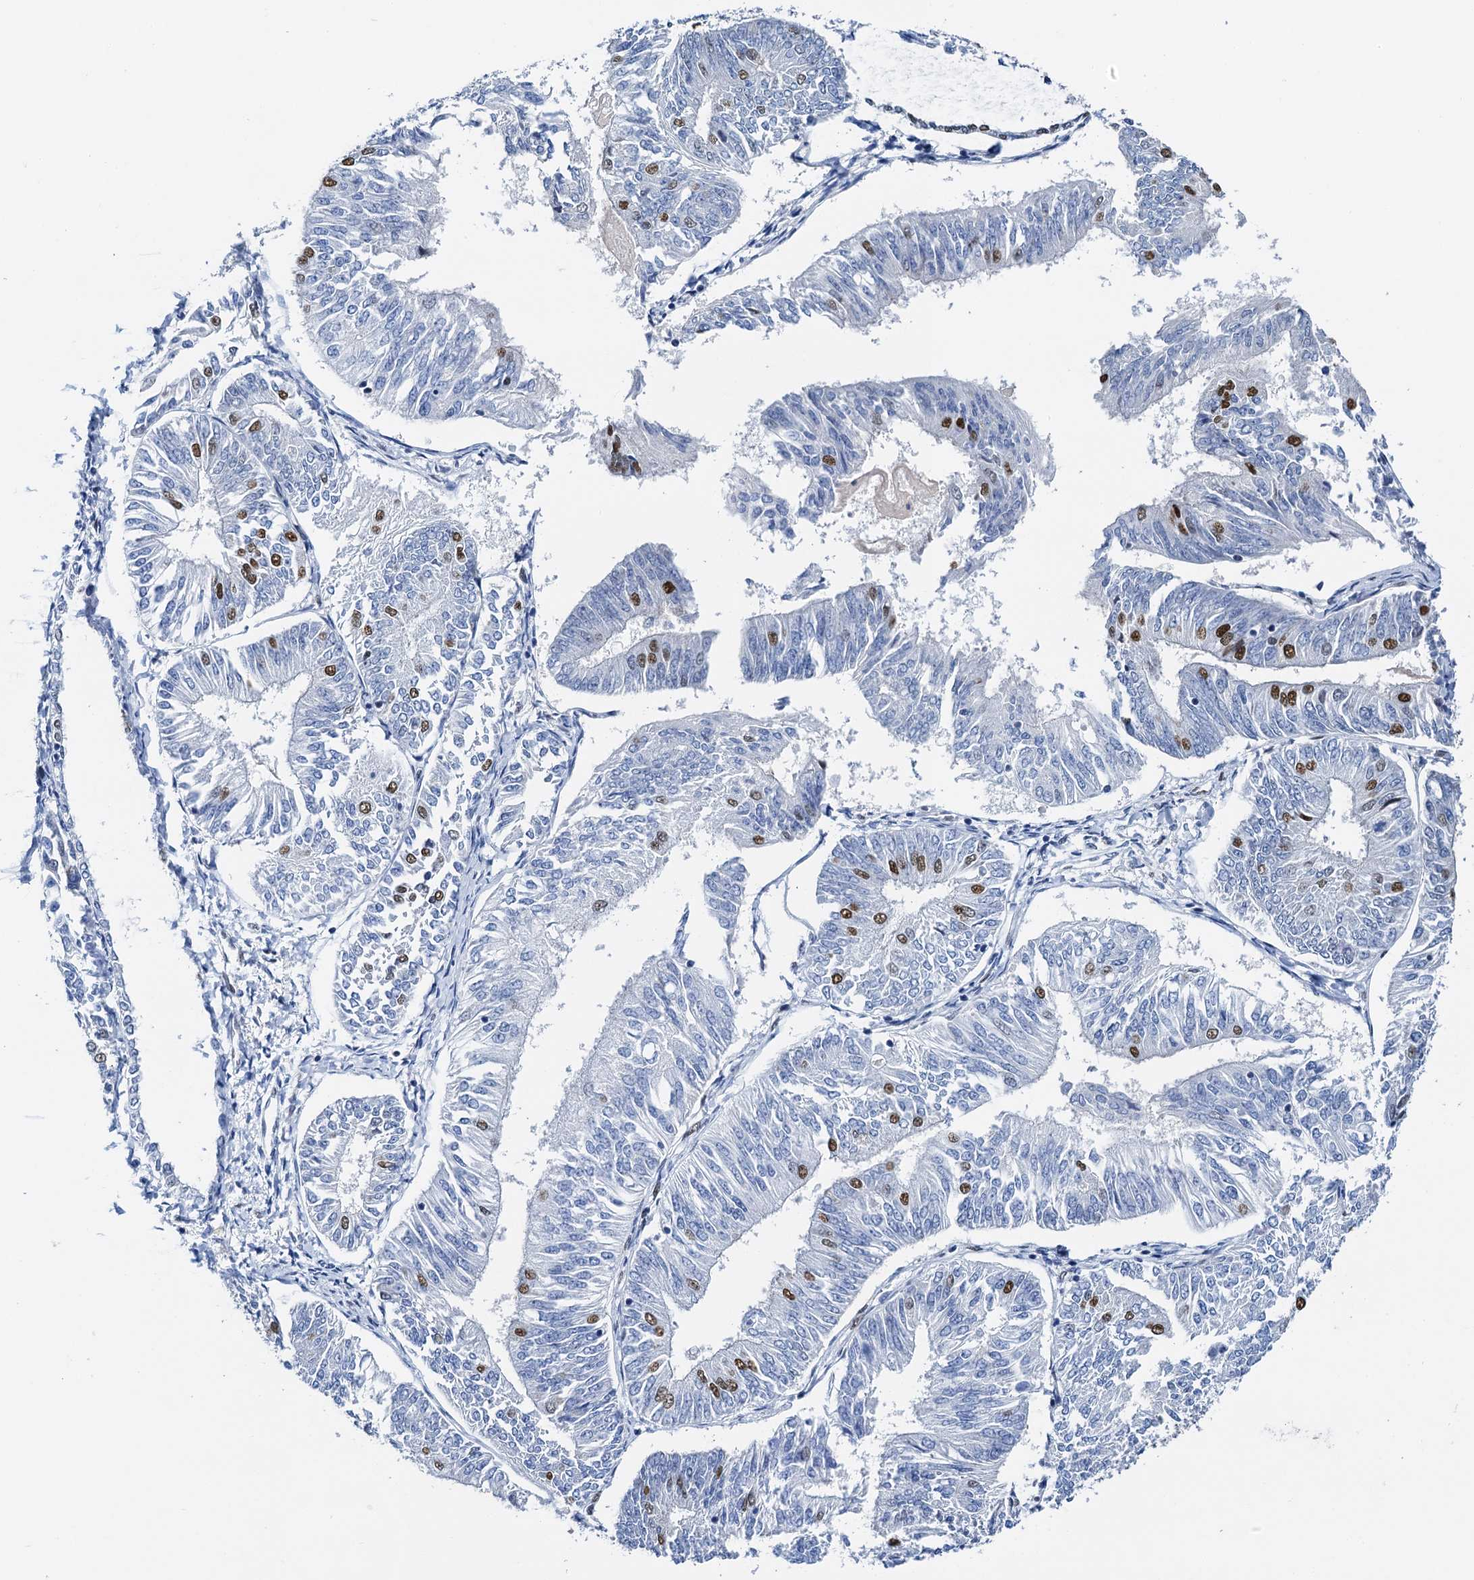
{"staining": {"intensity": "strong", "quantity": "<25%", "location": "nuclear"}, "tissue": "endometrial cancer", "cell_type": "Tumor cells", "image_type": "cancer", "snomed": [{"axis": "morphology", "description": "Adenocarcinoma, NOS"}, {"axis": "topography", "description": "Endometrium"}], "caption": "Strong nuclear positivity for a protein is seen in approximately <25% of tumor cells of endometrial cancer (adenocarcinoma) using immunohistochemistry.", "gene": "SLTM", "patient": {"sex": "female", "age": 58}}